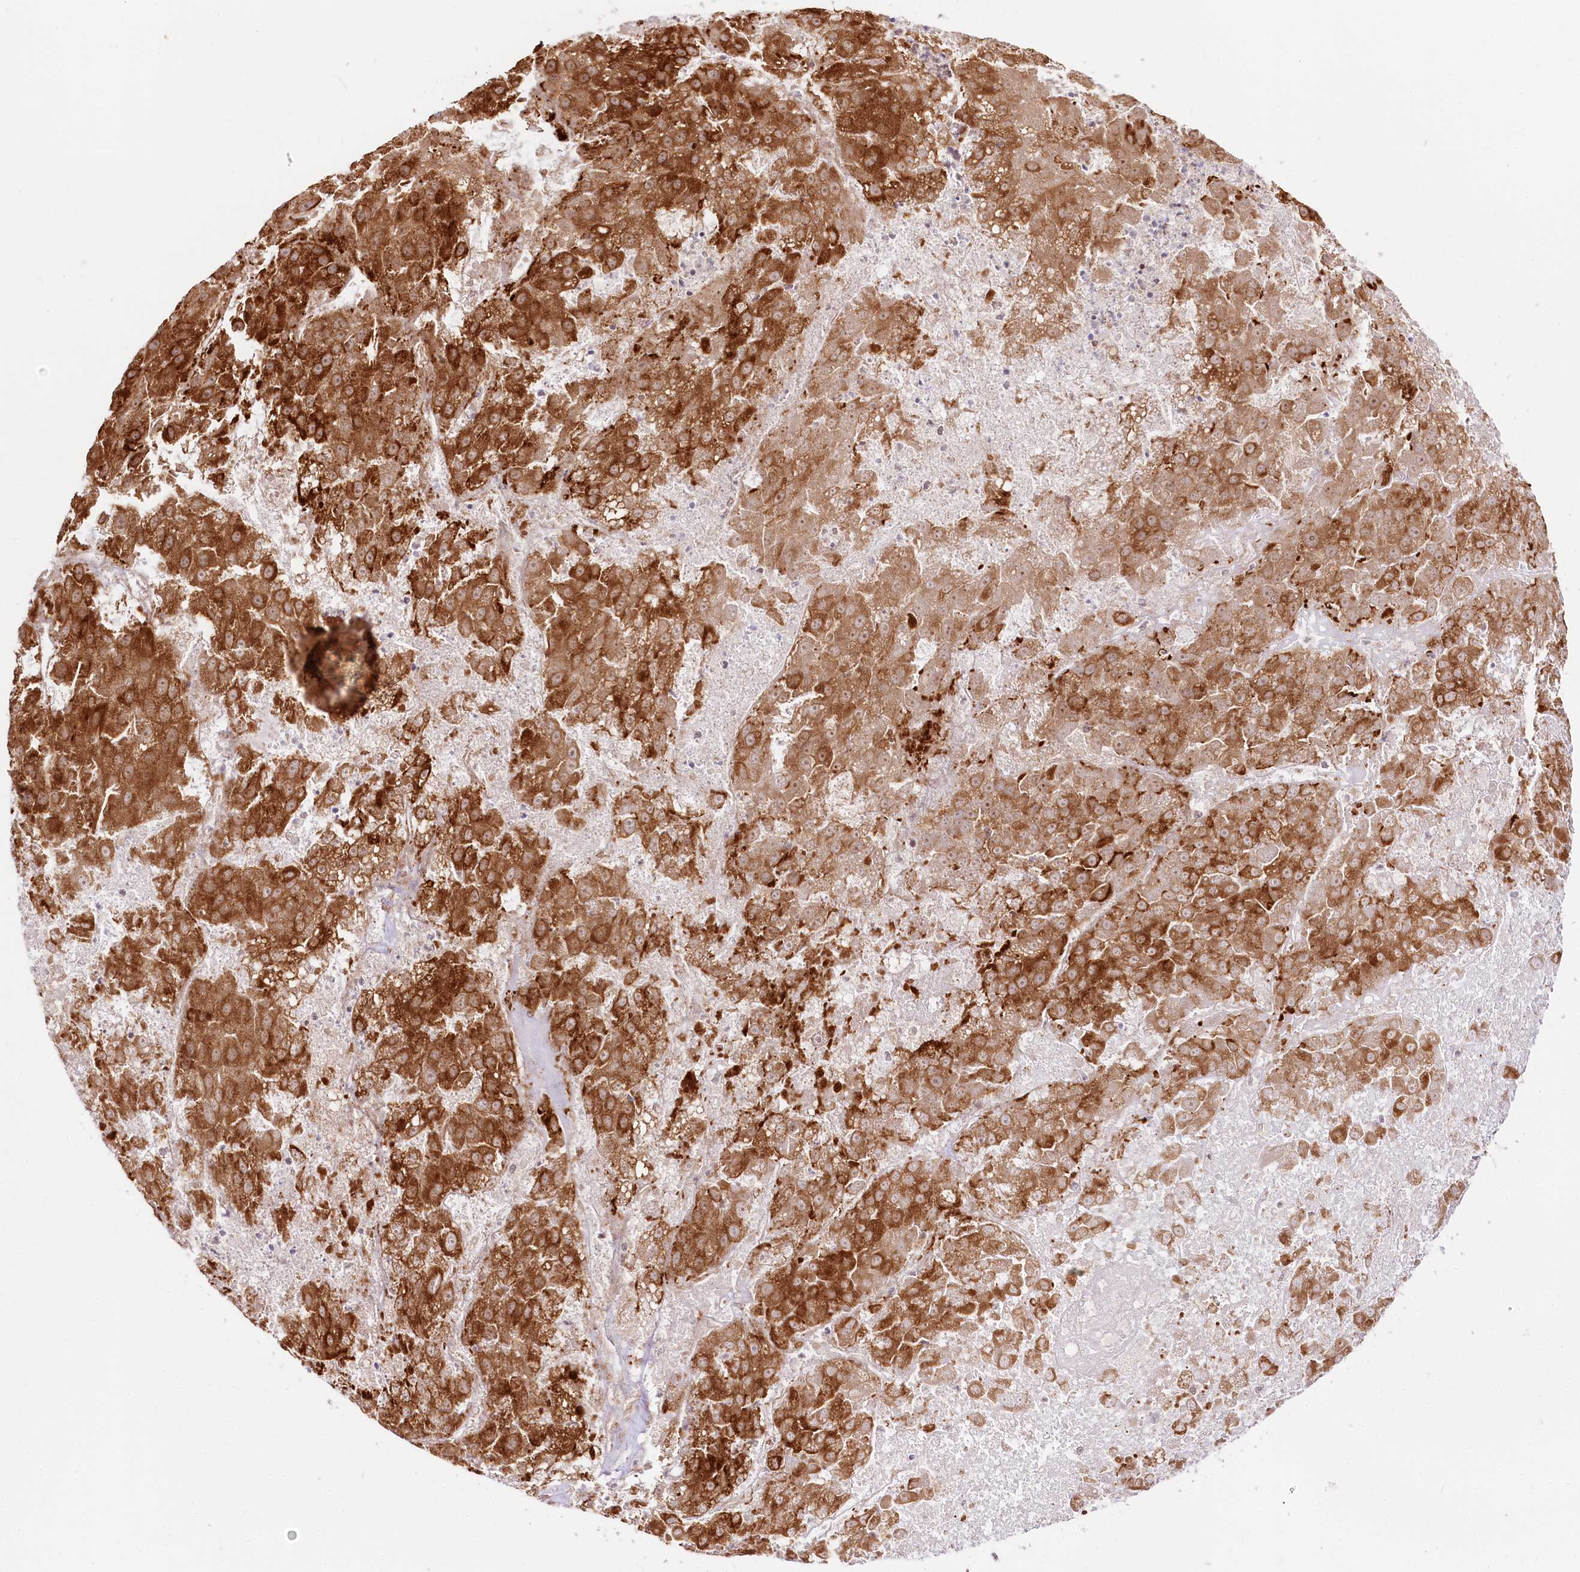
{"staining": {"intensity": "strong", "quantity": ">75%", "location": "cytoplasmic/membranous"}, "tissue": "liver cancer", "cell_type": "Tumor cells", "image_type": "cancer", "snomed": [{"axis": "morphology", "description": "Carcinoma, Hepatocellular, NOS"}, {"axis": "topography", "description": "Liver"}], "caption": "A brown stain labels strong cytoplasmic/membranous expression of a protein in human liver hepatocellular carcinoma tumor cells. (DAB (3,3'-diaminobenzidine) IHC with brightfield microscopy, high magnification).", "gene": "ENSG00000144785", "patient": {"sex": "female", "age": 73}}